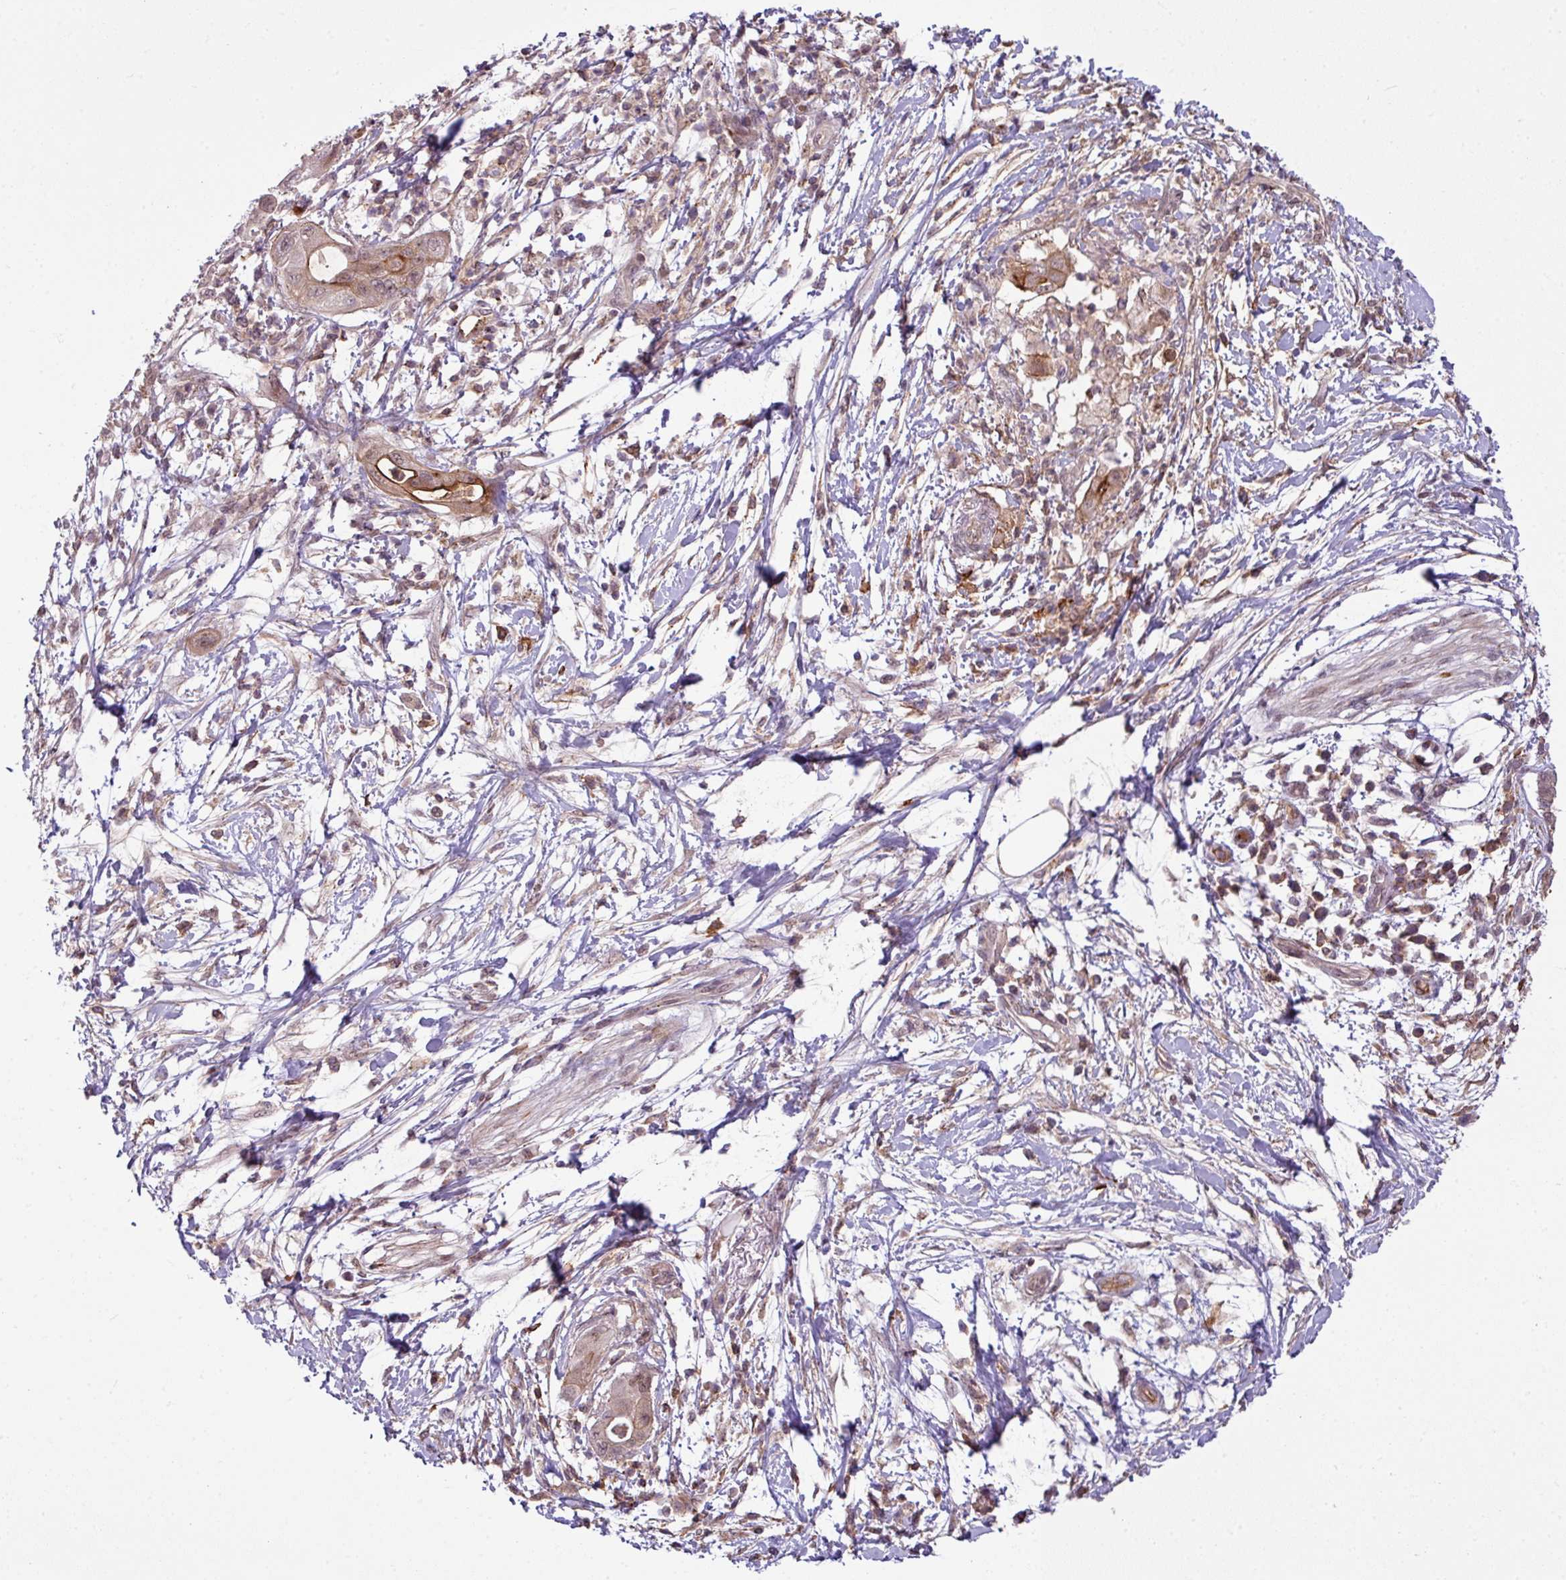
{"staining": {"intensity": "weak", "quantity": "<25%", "location": "cytoplasmic/membranous,nuclear"}, "tissue": "pancreatic cancer", "cell_type": "Tumor cells", "image_type": "cancer", "snomed": [{"axis": "morphology", "description": "Adenocarcinoma, NOS"}, {"axis": "topography", "description": "Pancreas"}], "caption": "IHC micrograph of pancreatic cancer stained for a protein (brown), which demonstrates no staining in tumor cells.", "gene": "ZC2HC1C", "patient": {"sex": "male", "age": 68}}